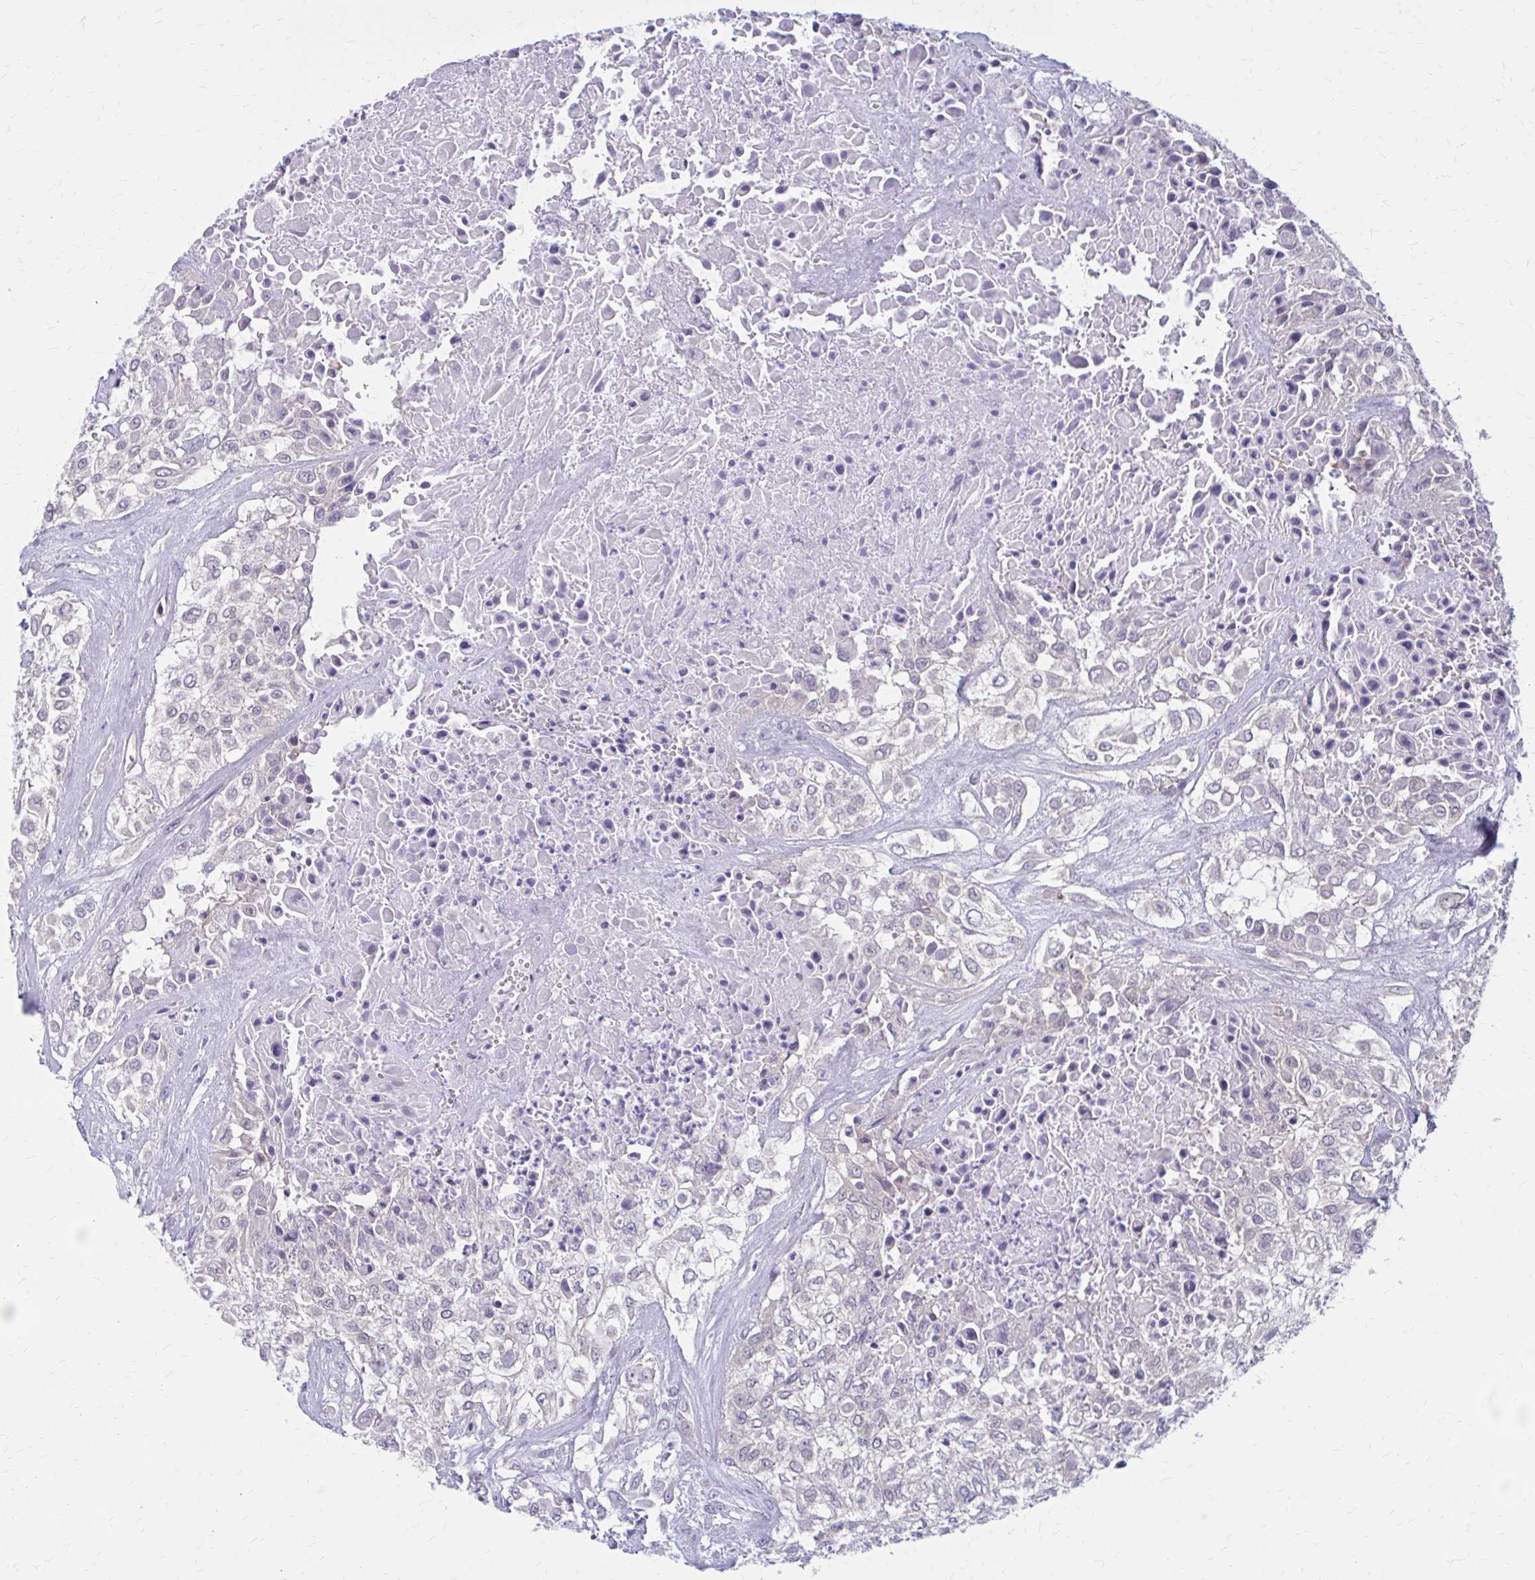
{"staining": {"intensity": "negative", "quantity": "none", "location": "none"}, "tissue": "urothelial cancer", "cell_type": "Tumor cells", "image_type": "cancer", "snomed": [{"axis": "morphology", "description": "Urothelial carcinoma, High grade"}, {"axis": "topography", "description": "Urinary bladder"}], "caption": "The micrograph displays no significant expression in tumor cells of urothelial cancer. Nuclei are stained in blue.", "gene": "CLIC2", "patient": {"sex": "male", "age": 67}}